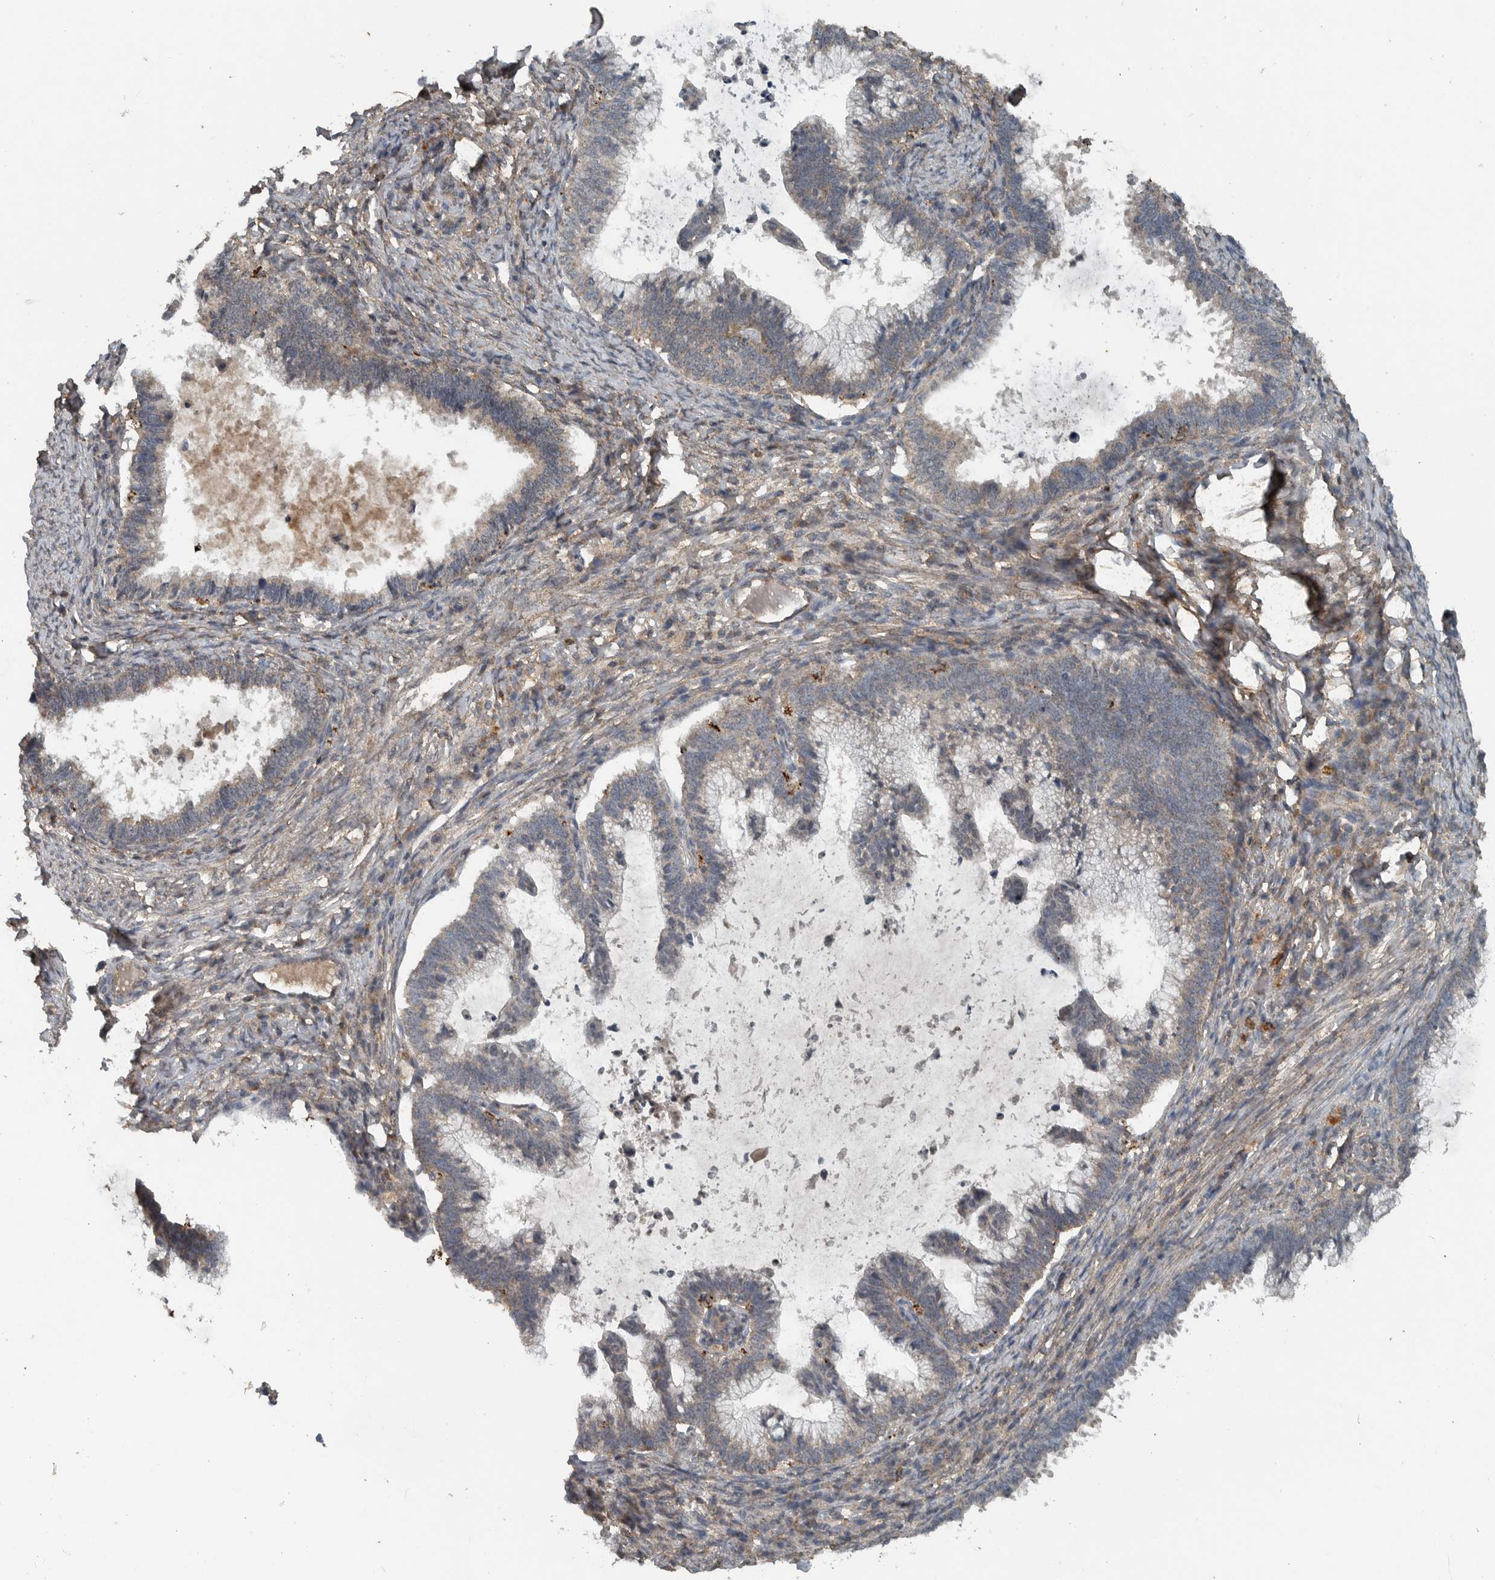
{"staining": {"intensity": "negative", "quantity": "none", "location": "none"}, "tissue": "cervical cancer", "cell_type": "Tumor cells", "image_type": "cancer", "snomed": [{"axis": "morphology", "description": "Adenocarcinoma, NOS"}, {"axis": "topography", "description": "Cervix"}], "caption": "Human adenocarcinoma (cervical) stained for a protein using immunohistochemistry (IHC) displays no expression in tumor cells.", "gene": "IL6ST", "patient": {"sex": "female", "age": 36}}